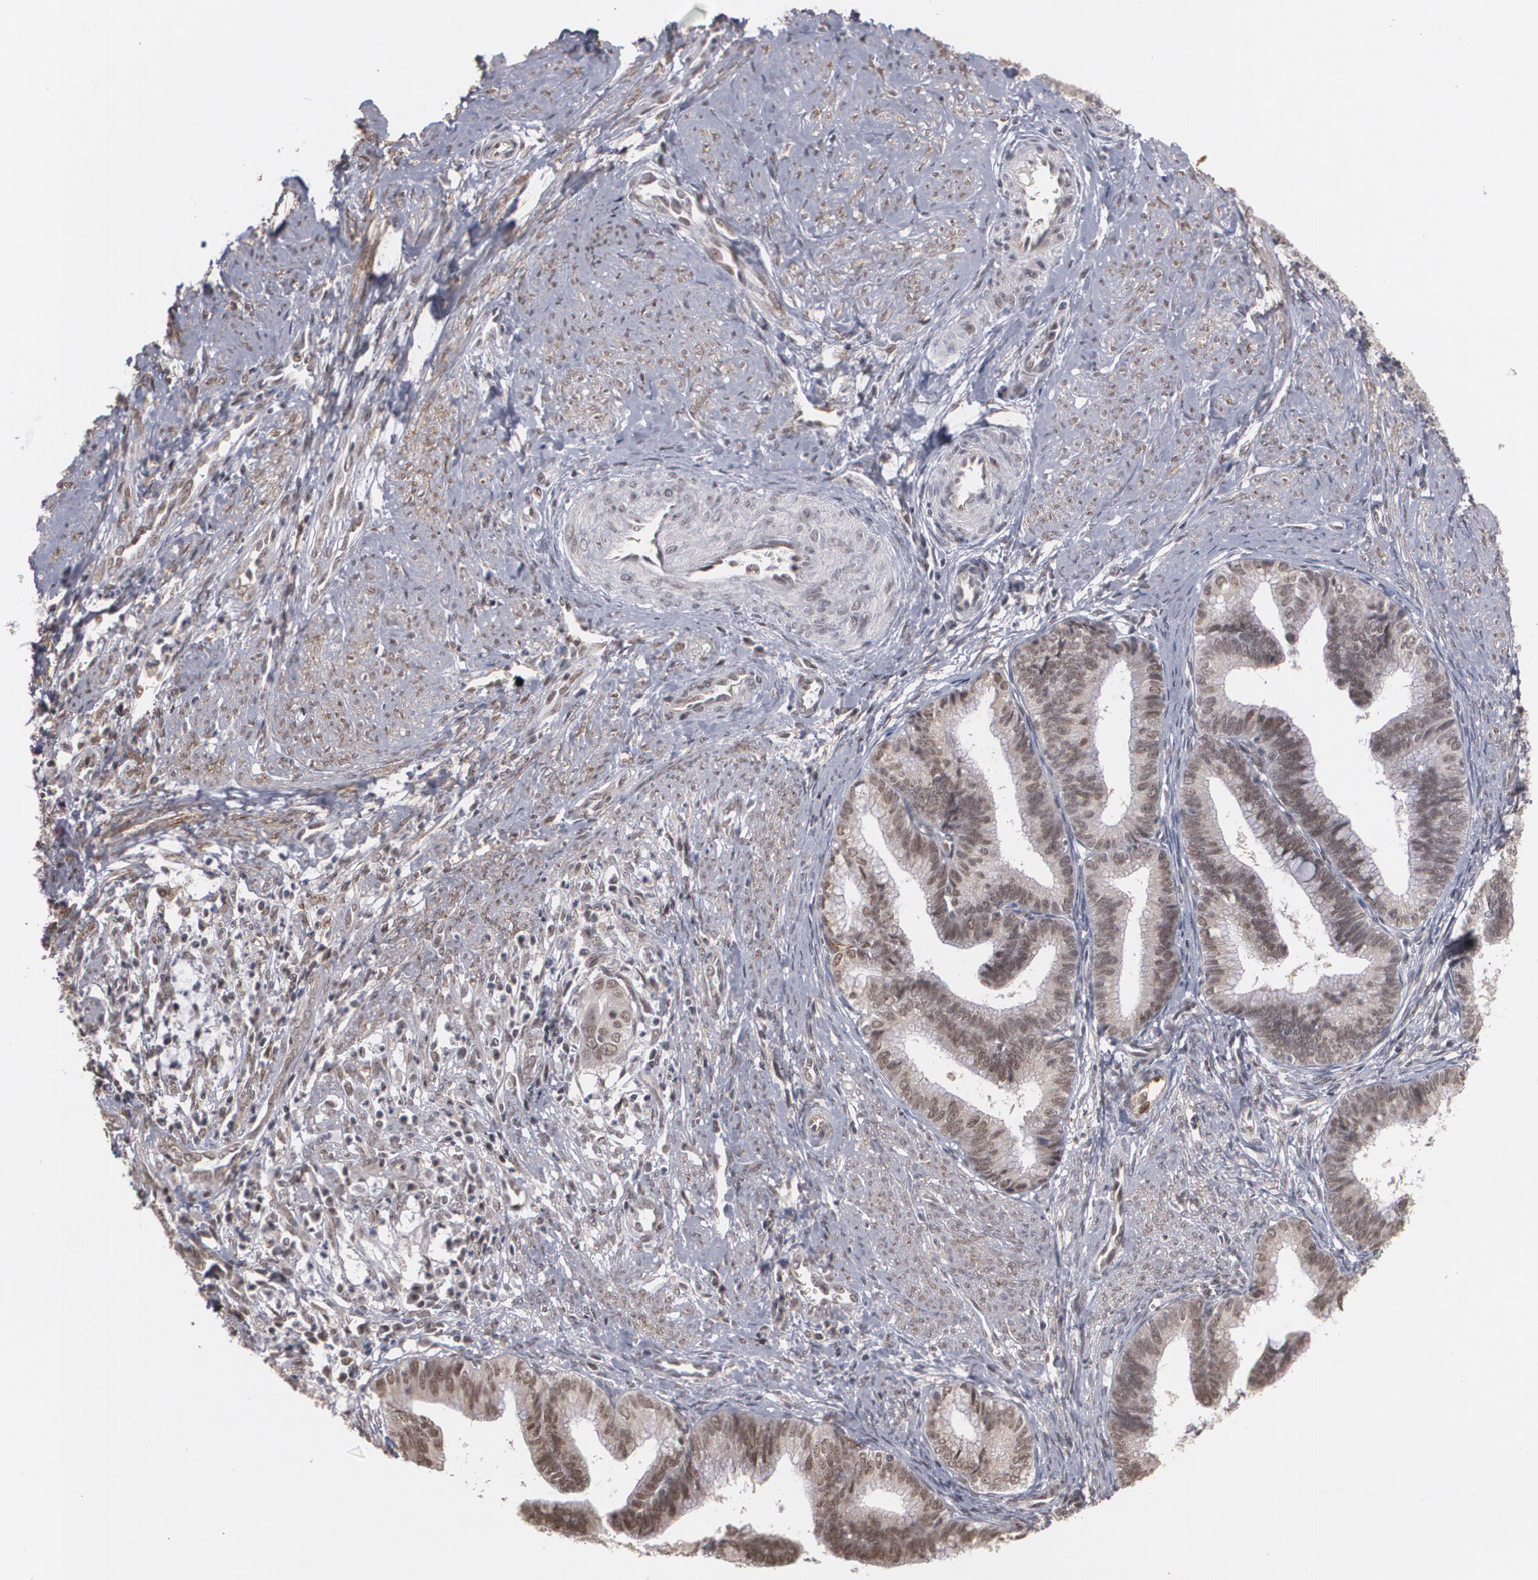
{"staining": {"intensity": "weak", "quantity": ">75%", "location": "cytoplasmic/membranous,nuclear"}, "tissue": "cervical cancer", "cell_type": "Tumor cells", "image_type": "cancer", "snomed": [{"axis": "morphology", "description": "Adenocarcinoma, NOS"}, {"axis": "topography", "description": "Cervix"}], "caption": "Weak cytoplasmic/membranous and nuclear protein positivity is seen in approximately >75% of tumor cells in adenocarcinoma (cervical). The protein is stained brown, and the nuclei are stained in blue (DAB IHC with brightfield microscopy, high magnification).", "gene": "ZNF75A", "patient": {"sex": "female", "age": 36}}